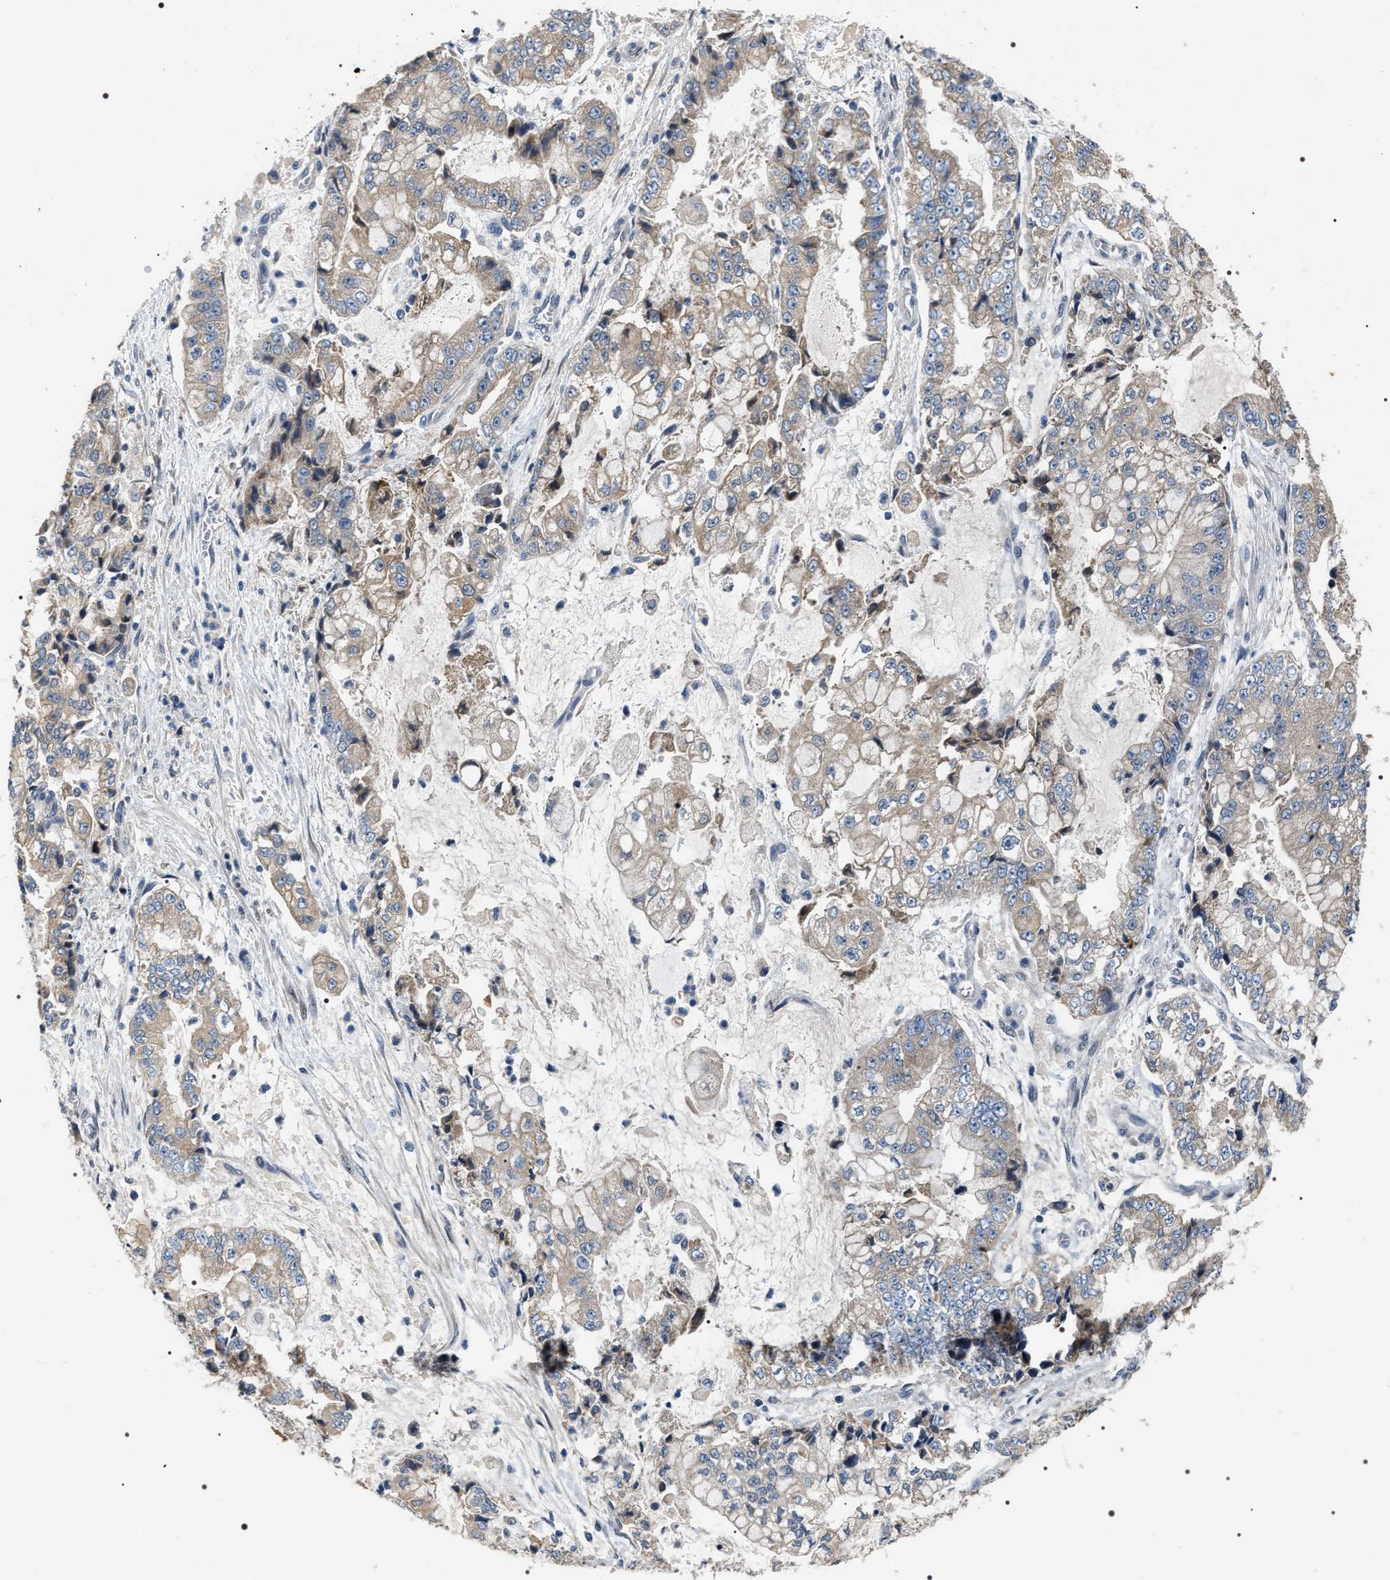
{"staining": {"intensity": "weak", "quantity": ">75%", "location": "cytoplasmic/membranous"}, "tissue": "stomach cancer", "cell_type": "Tumor cells", "image_type": "cancer", "snomed": [{"axis": "morphology", "description": "Adenocarcinoma, NOS"}, {"axis": "topography", "description": "Stomach"}], "caption": "Weak cytoplasmic/membranous staining is present in approximately >75% of tumor cells in adenocarcinoma (stomach).", "gene": "IFT81", "patient": {"sex": "male", "age": 76}}